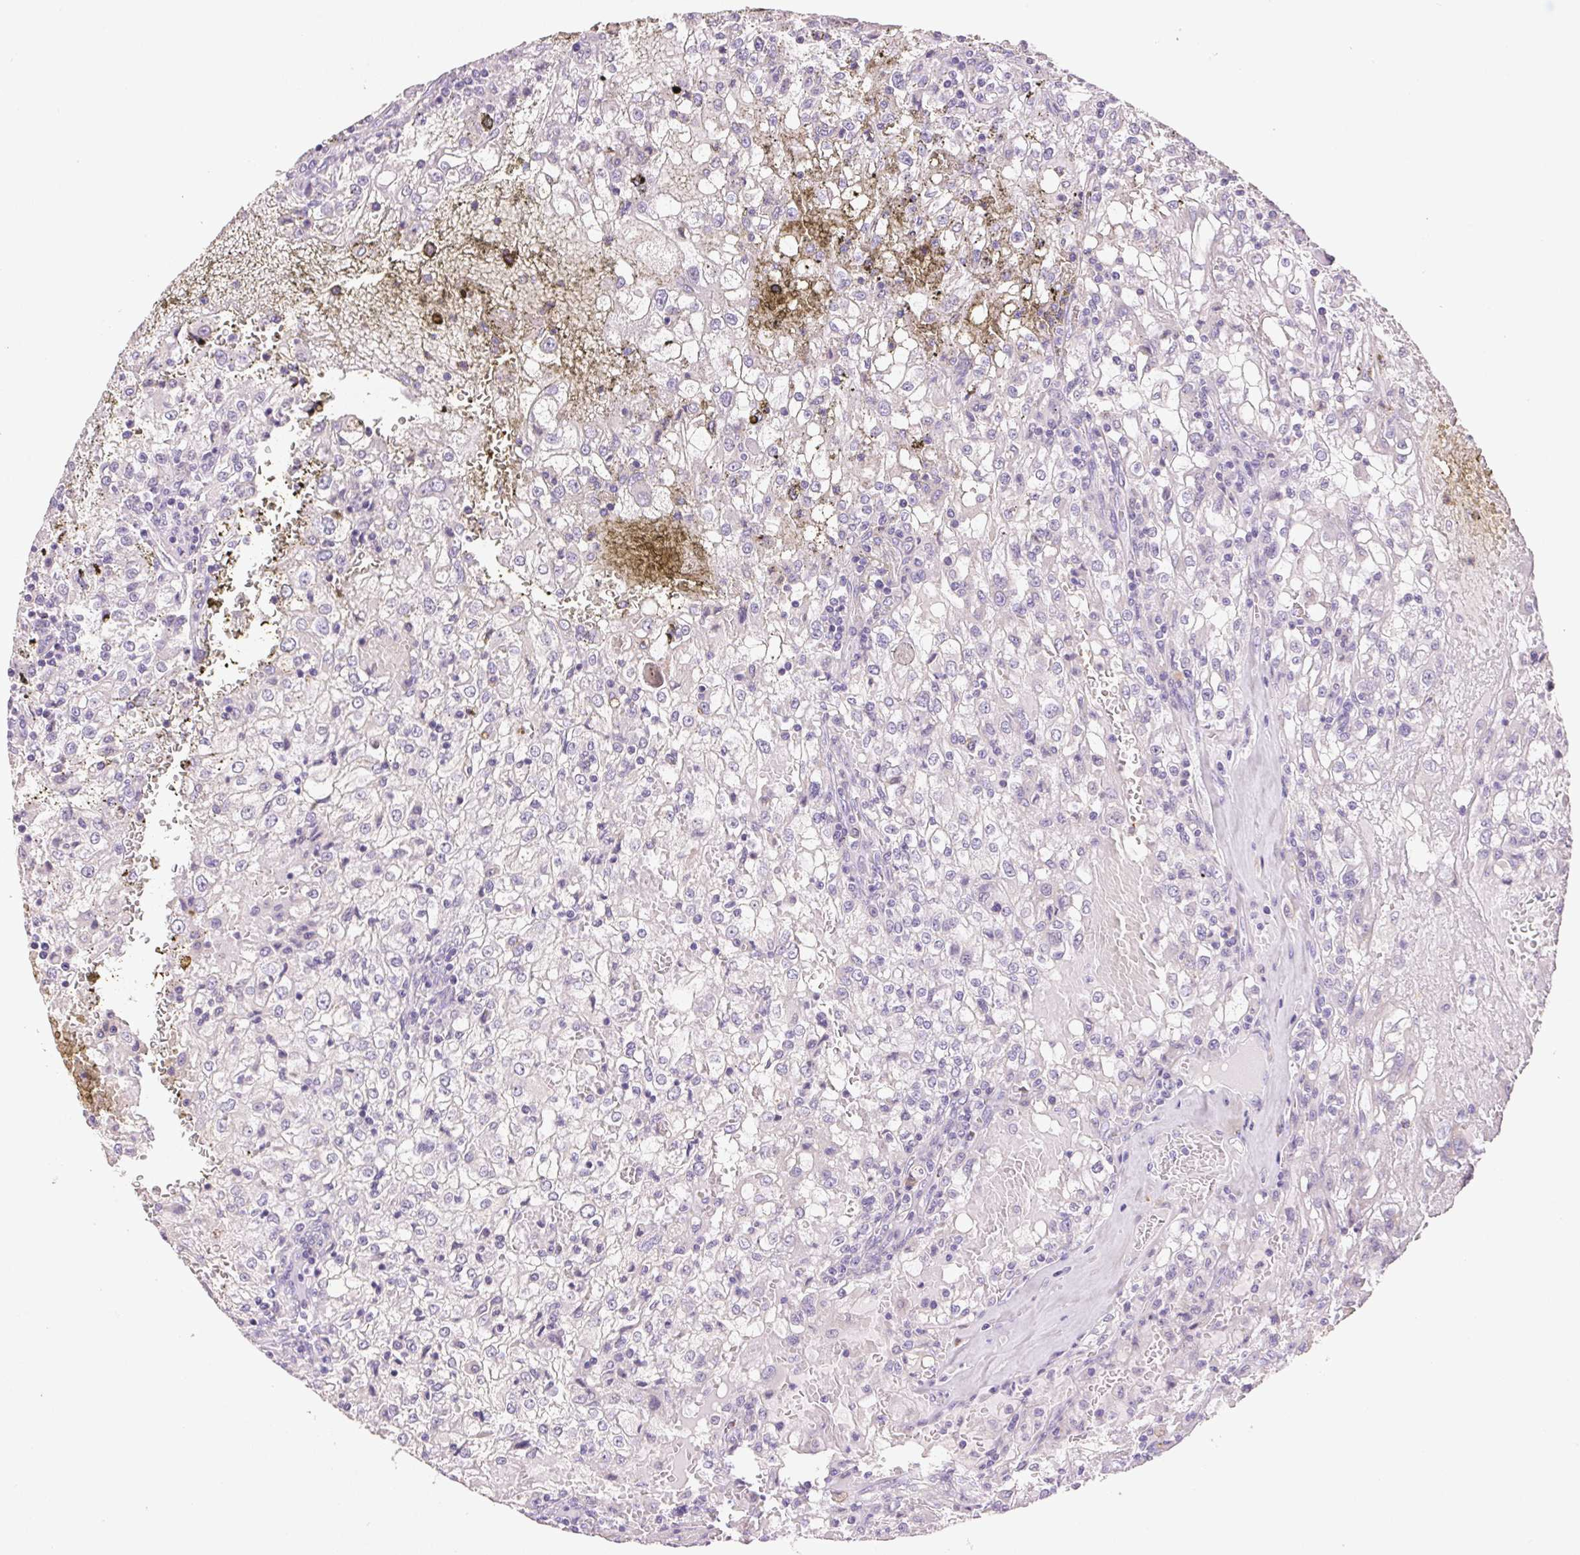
{"staining": {"intensity": "negative", "quantity": "none", "location": "none"}, "tissue": "renal cancer", "cell_type": "Tumor cells", "image_type": "cancer", "snomed": [{"axis": "morphology", "description": "Adenocarcinoma, NOS"}, {"axis": "topography", "description": "Kidney"}], "caption": "The image demonstrates no significant positivity in tumor cells of renal cancer.", "gene": "LYZL6", "patient": {"sex": "female", "age": 74}}